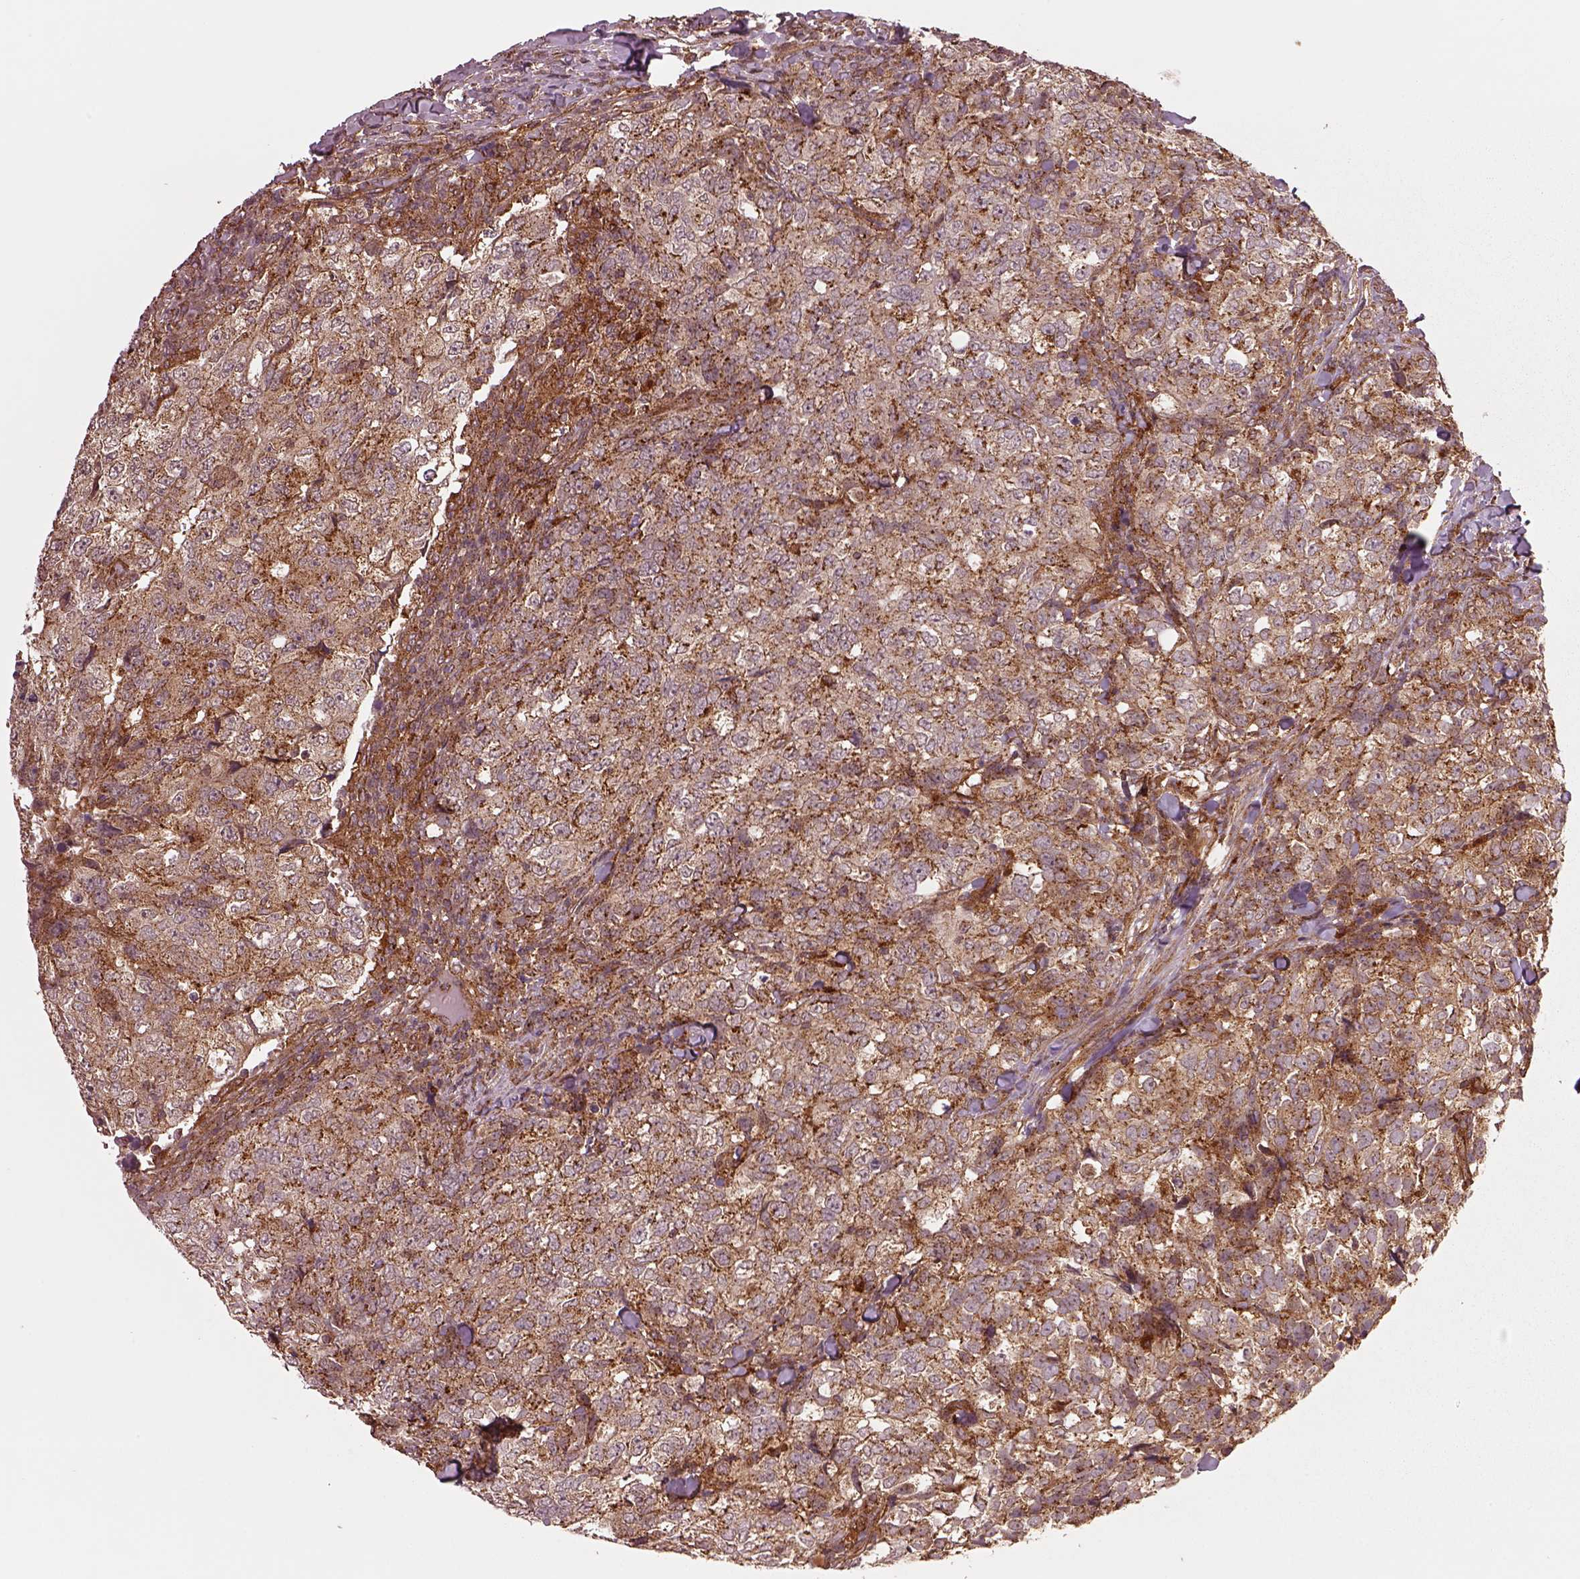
{"staining": {"intensity": "strong", "quantity": "<25%", "location": "cytoplasmic/membranous"}, "tissue": "breast cancer", "cell_type": "Tumor cells", "image_type": "cancer", "snomed": [{"axis": "morphology", "description": "Duct carcinoma"}, {"axis": "topography", "description": "Breast"}], "caption": "IHC (DAB) staining of invasive ductal carcinoma (breast) reveals strong cytoplasmic/membranous protein positivity in approximately <25% of tumor cells. (IHC, brightfield microscopy, high magnification).", "gene": "WASHC2A", "patient": {"sex": "female", "age": 30}}